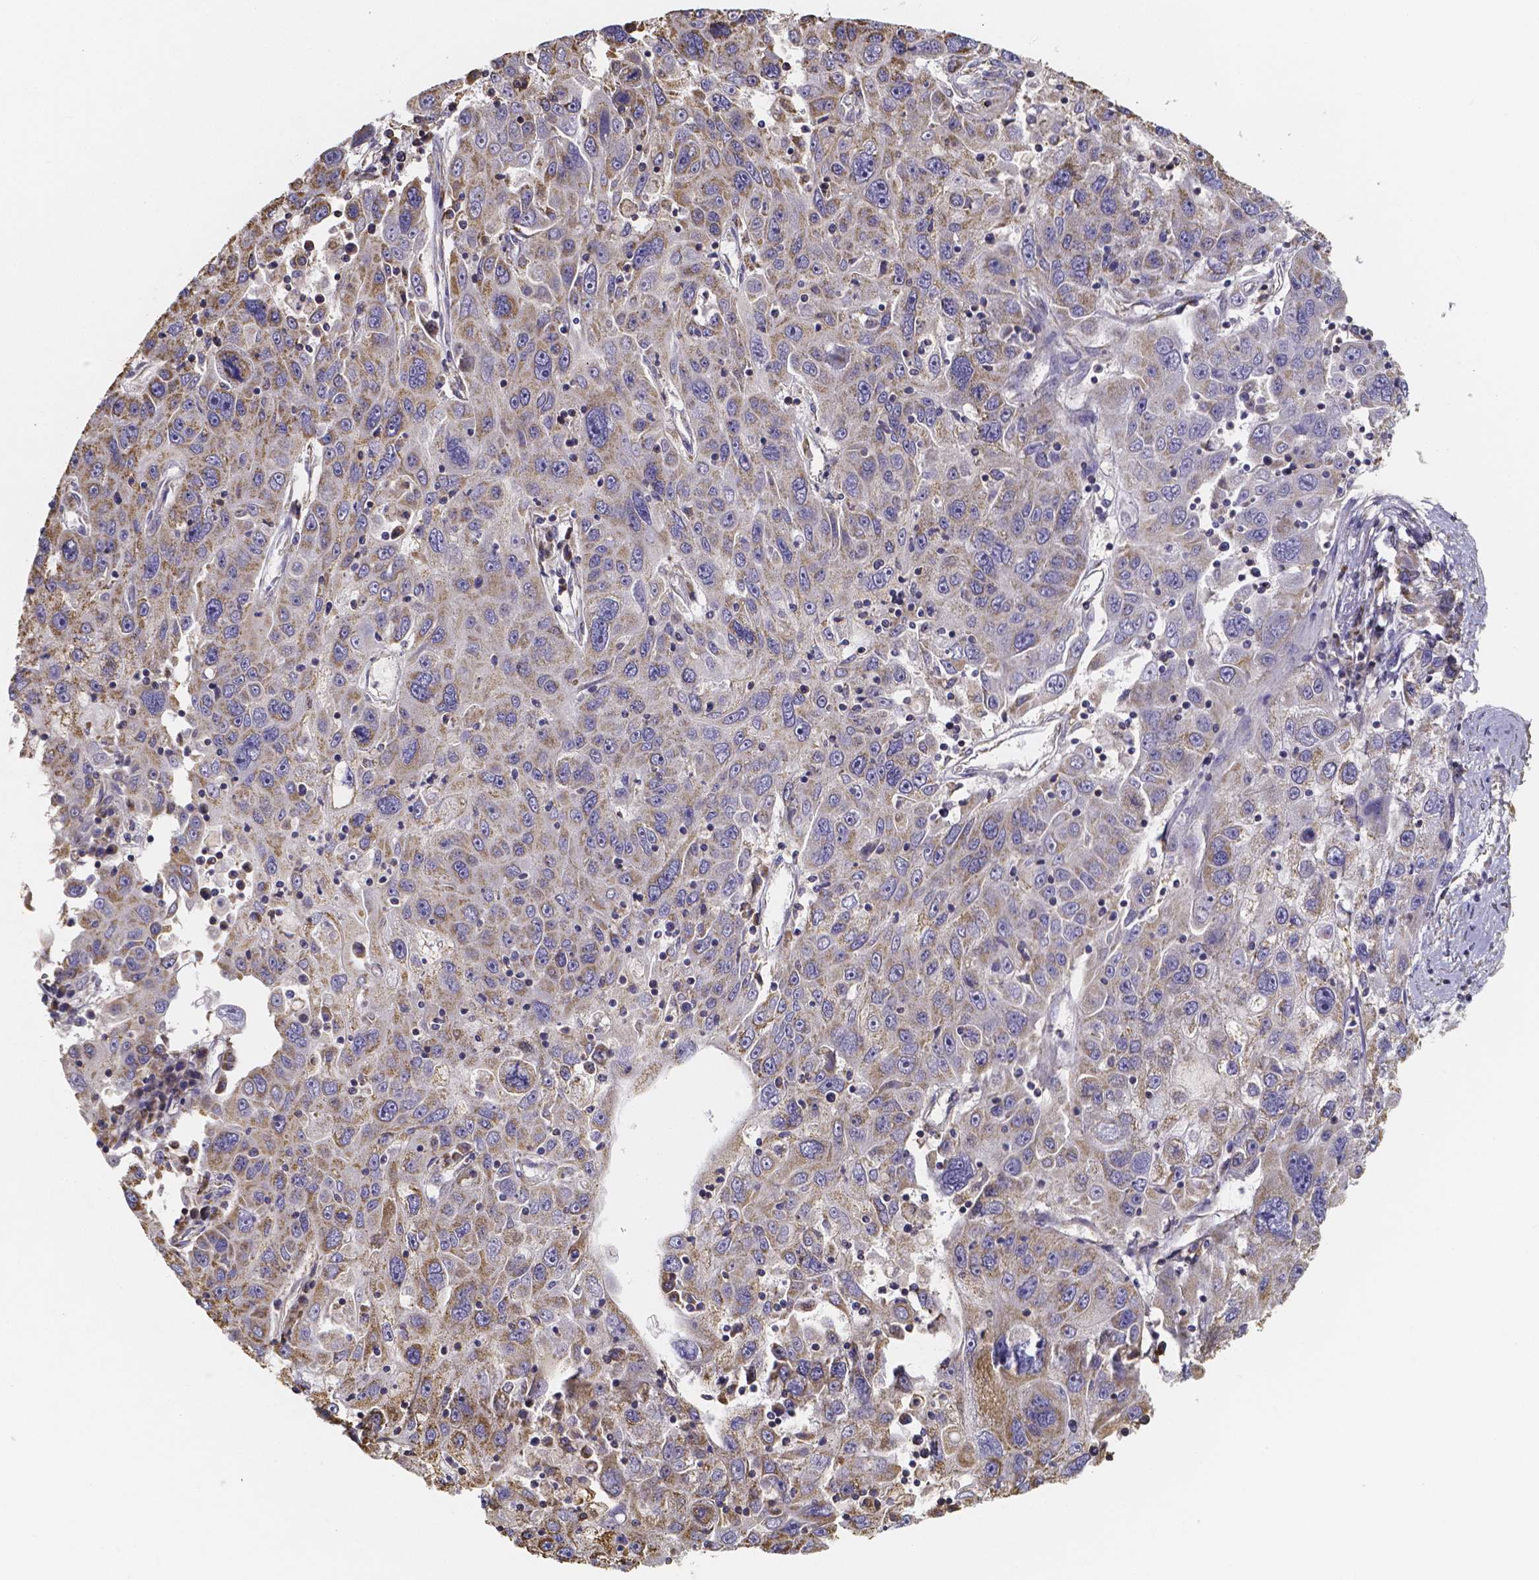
{"staining": {"intensity": "moderate", "quantity": "25%-75%", "location": "cytoplasmic/membranous"}, "tissue": "stomach cancer", "cell_type": "Tumor cells", "image_type": "cancer", "snomed": [{"axis": "morphology", "description": "Adenocarcinoma, NOS"}, {"axis": "topography", "description": "Stomach"}], "caption": "Stomach adenocarcinoma stained with IHC demonstrates moderate cytoplasmic/membranous positivity in approximately 25%-75% of tumor cells.", "gene": "SLC35D2", "patient": {"sex": "male", "age": 56}}